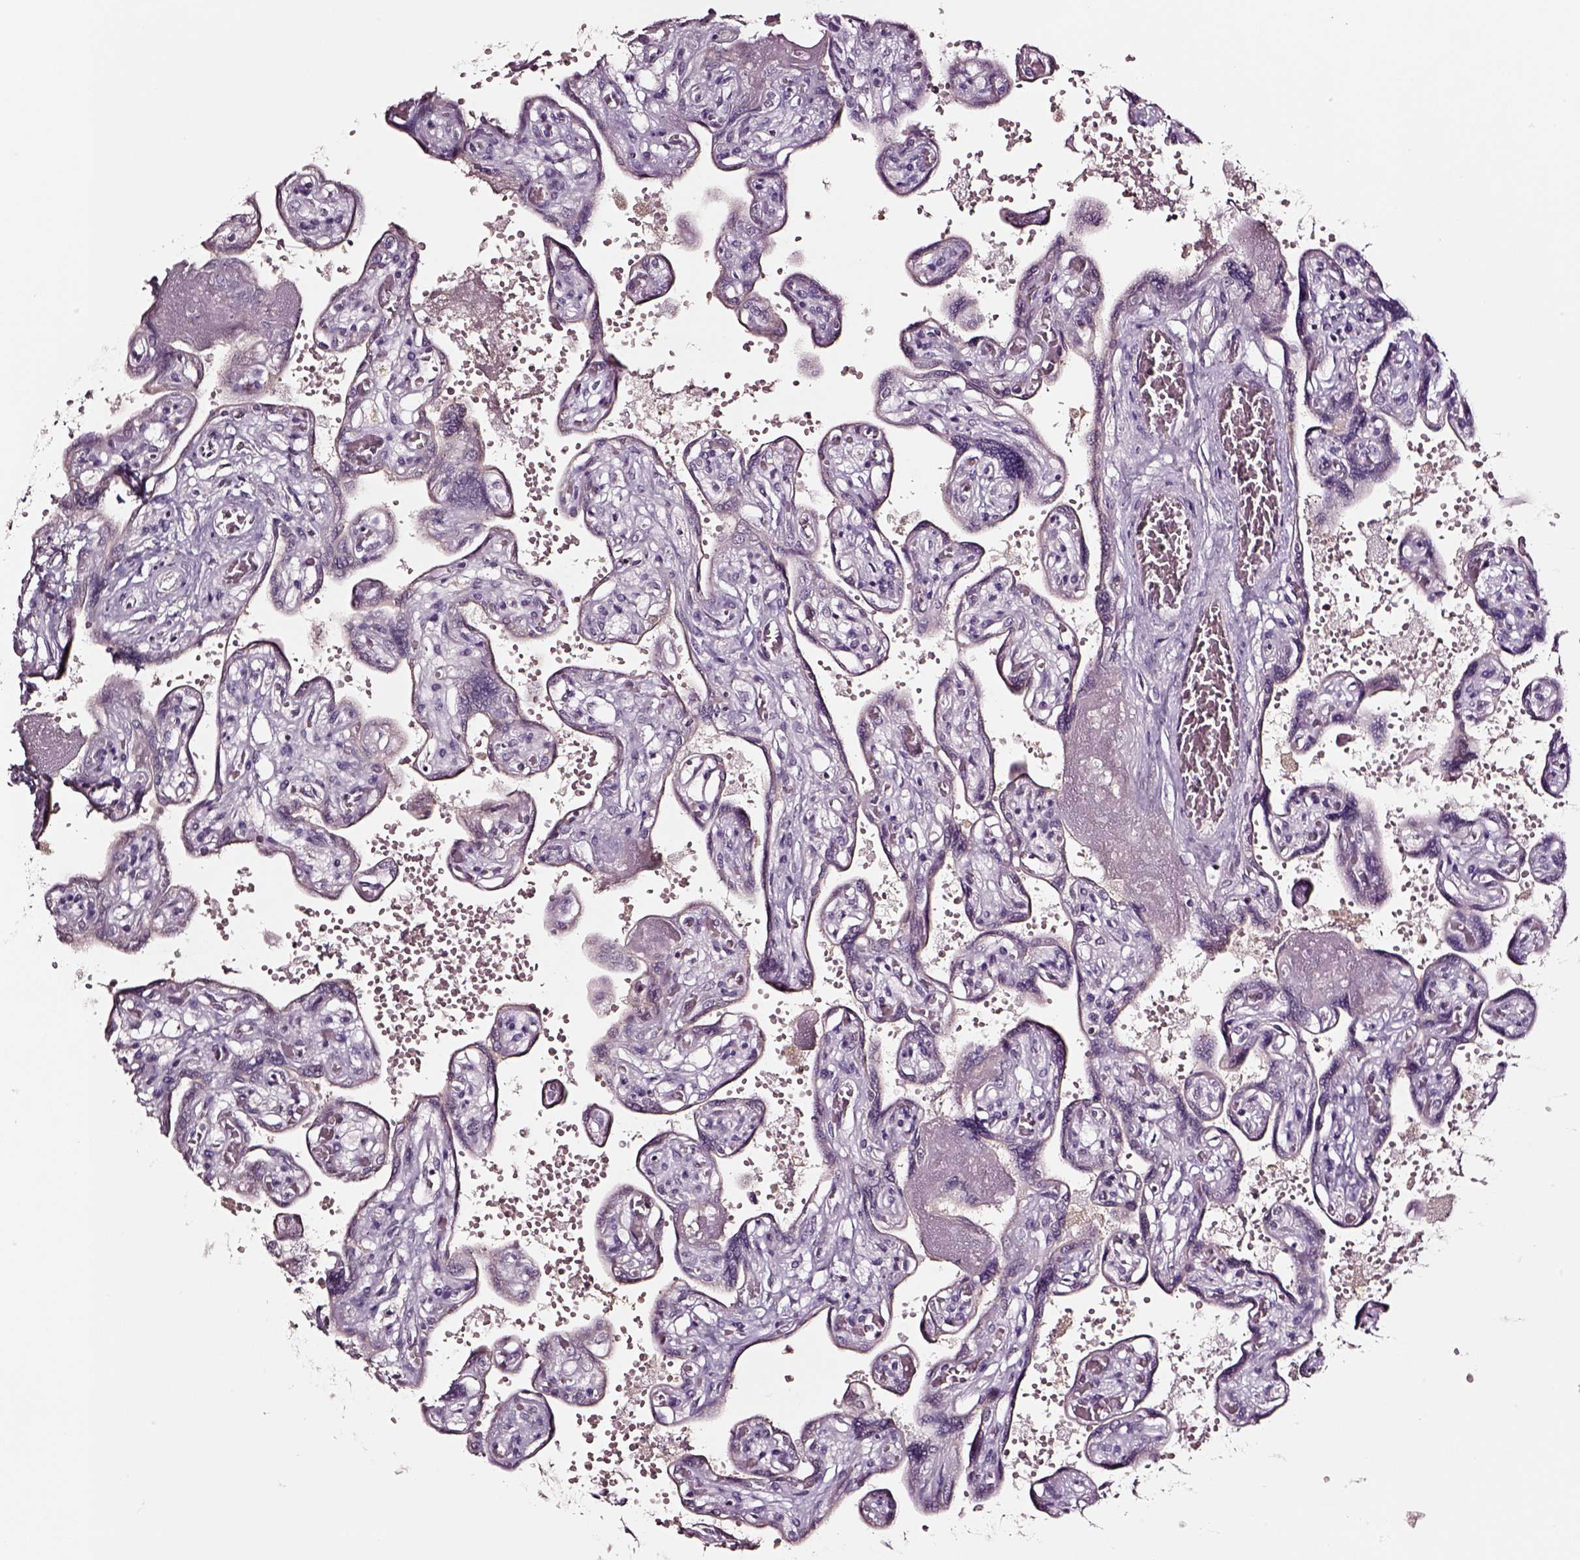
{"staining": {"intensity": "negative", "quantity": "none", "location": "none"}, "tissue": "placenta", "cell_type": "Decidual cells", "image_type": "normal", "snomed": [{"axis": "morphology", "description": "Normal tissue, NOS"}, {"axis": "topography", "description": "Placenta"}], "caption": "Immunohistochemical staining of unremarkable human placenta demonstrates no significant staining in decidual cells.", "gene": "SMIM17", "patient": {"sex": "female", "age": 32}}